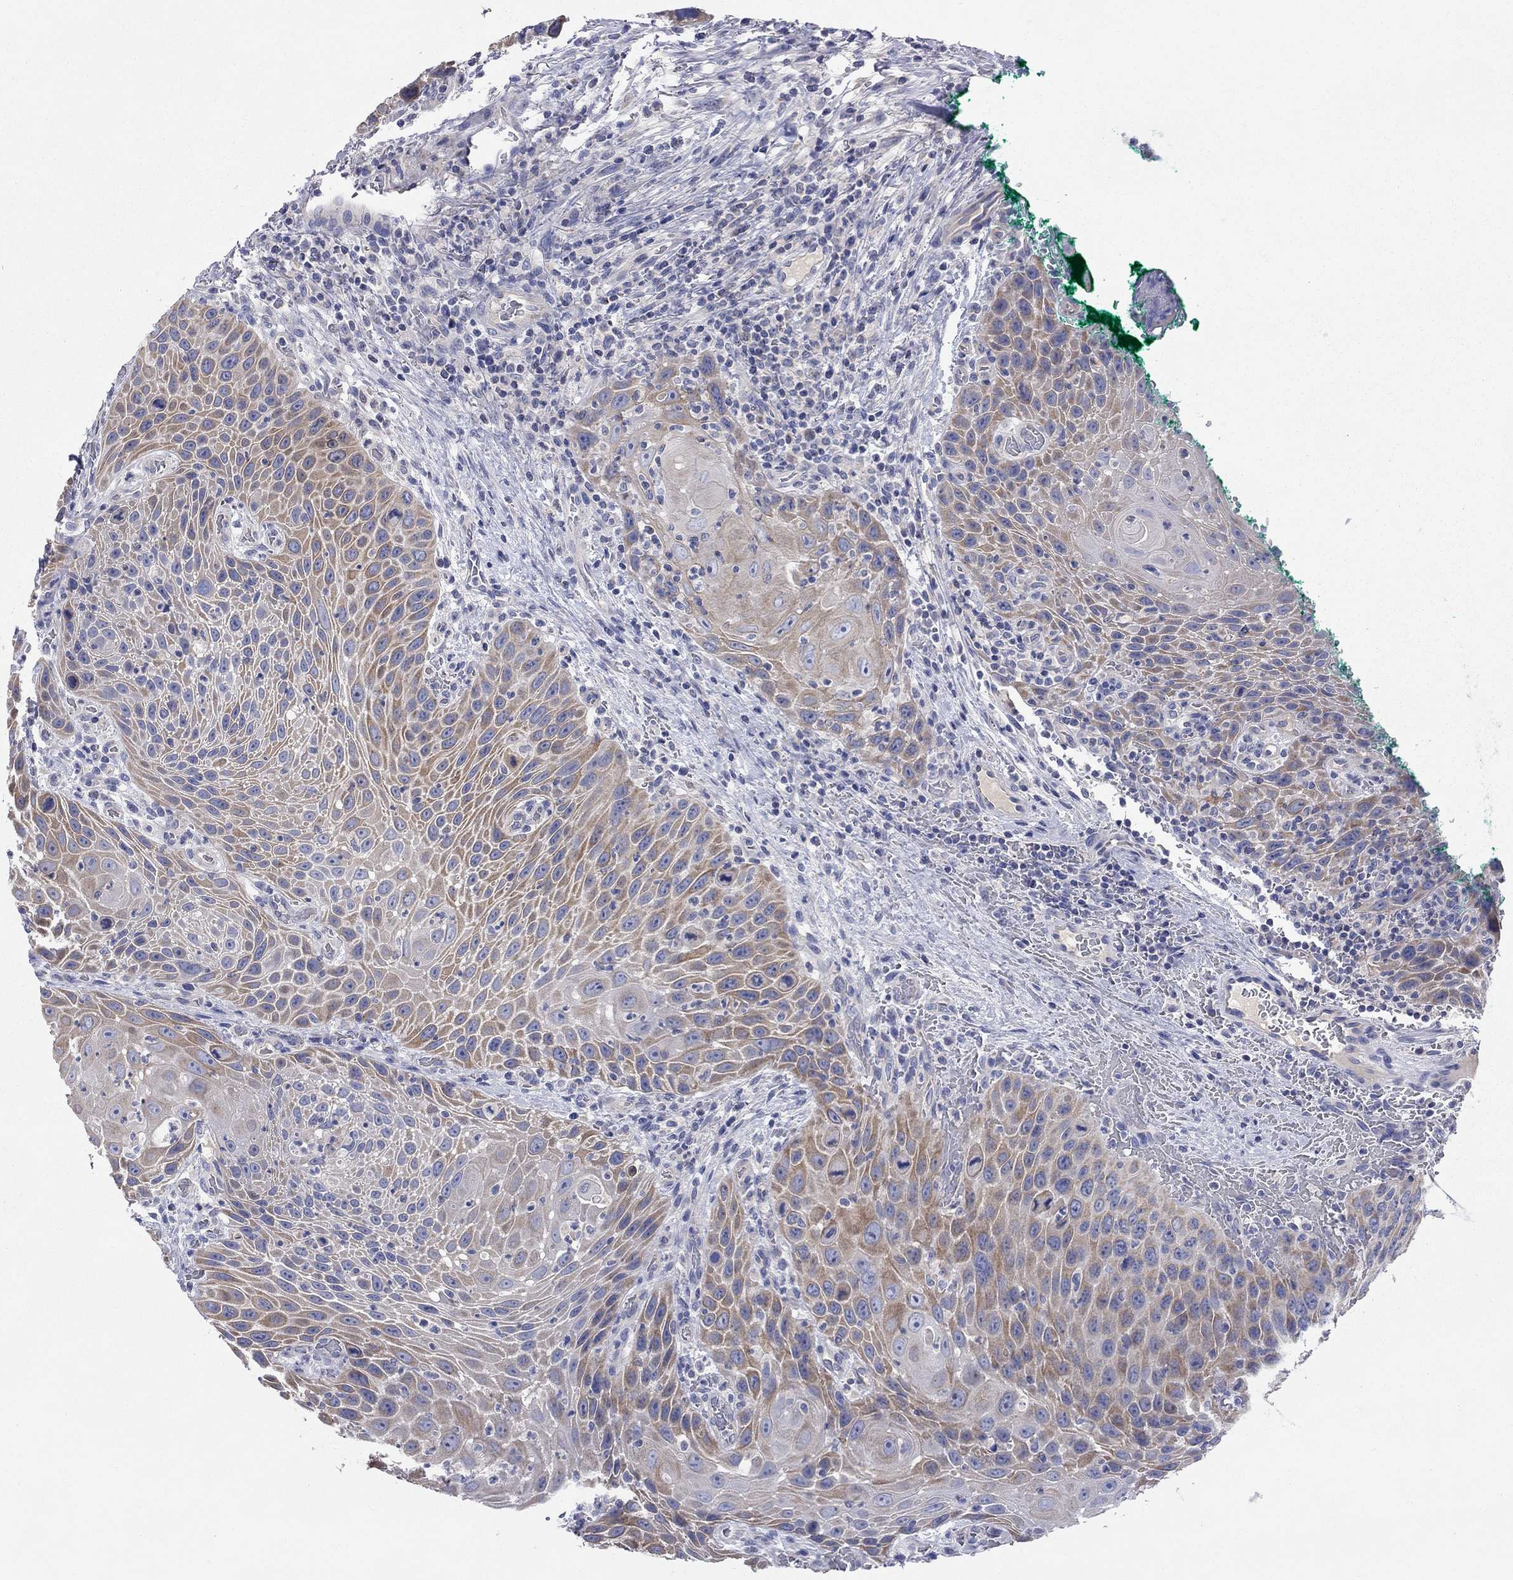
{"staining": {"intensity": "moderate", "quantity": "25%-75%", "location": "cytoplasmic/membranous"}, "tissue": "head and neck cancer", "cell_type": "Tumor cells", "image_type": "cancer", "snomed": [{"axis": "morphology", "description": "Squamous cell carcinoma, NOS"}, {"axis": "topography", "description": "Head-Neck"}], "caption": "Immunohistochemistry micrograph of neoplastic tissue: head and neck cancer (squamous cell carcinoma) stained using IHC displays medium levels of moderate protein expression localized specifically in the cytoplasmic/membranous of tumor cells, appearing as a cytoplasmic/membranous brown color.", "gene": "RCAN1", "patient": {"sex": "male", "age": 69}}